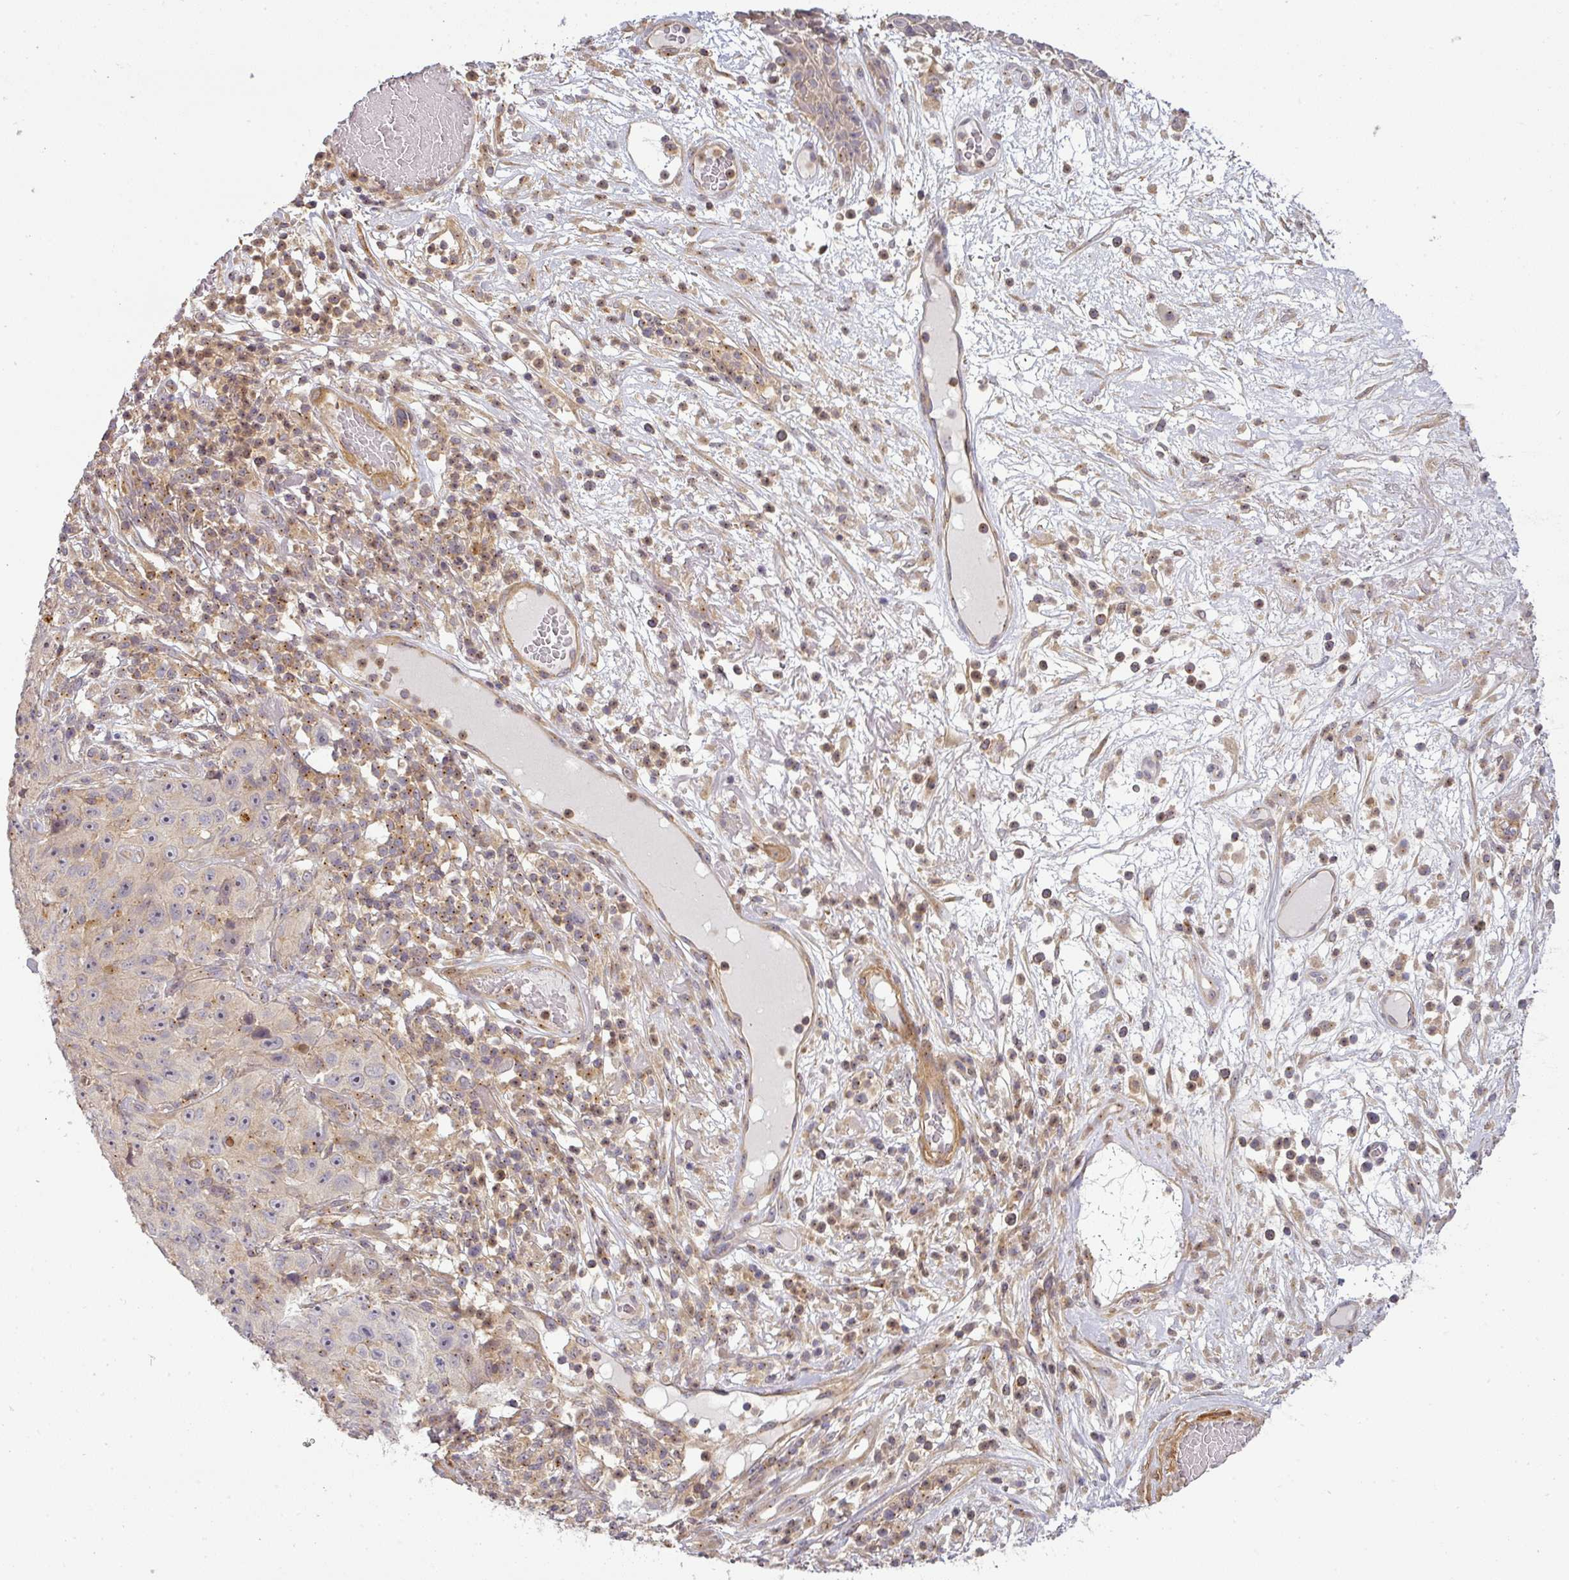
{"staining": {"intensity": "negative", "quantity": "none", "location": "none"}, "tissue": "skin cancer", "cell_type": "Tumor cells", "image_type": "cancer", "snomed": [{"axis": "morphology", "description": "Squamous cell carcinoma, NOS"}, {"axis": "topography", "description": "Skin"}], "caption": "Tumor cells show no significant expression in skin cancer. (IHC, brightfield microscopy, high magnification).", "gene": "NIN", "patient": {"sex": "female", "age": 87}}